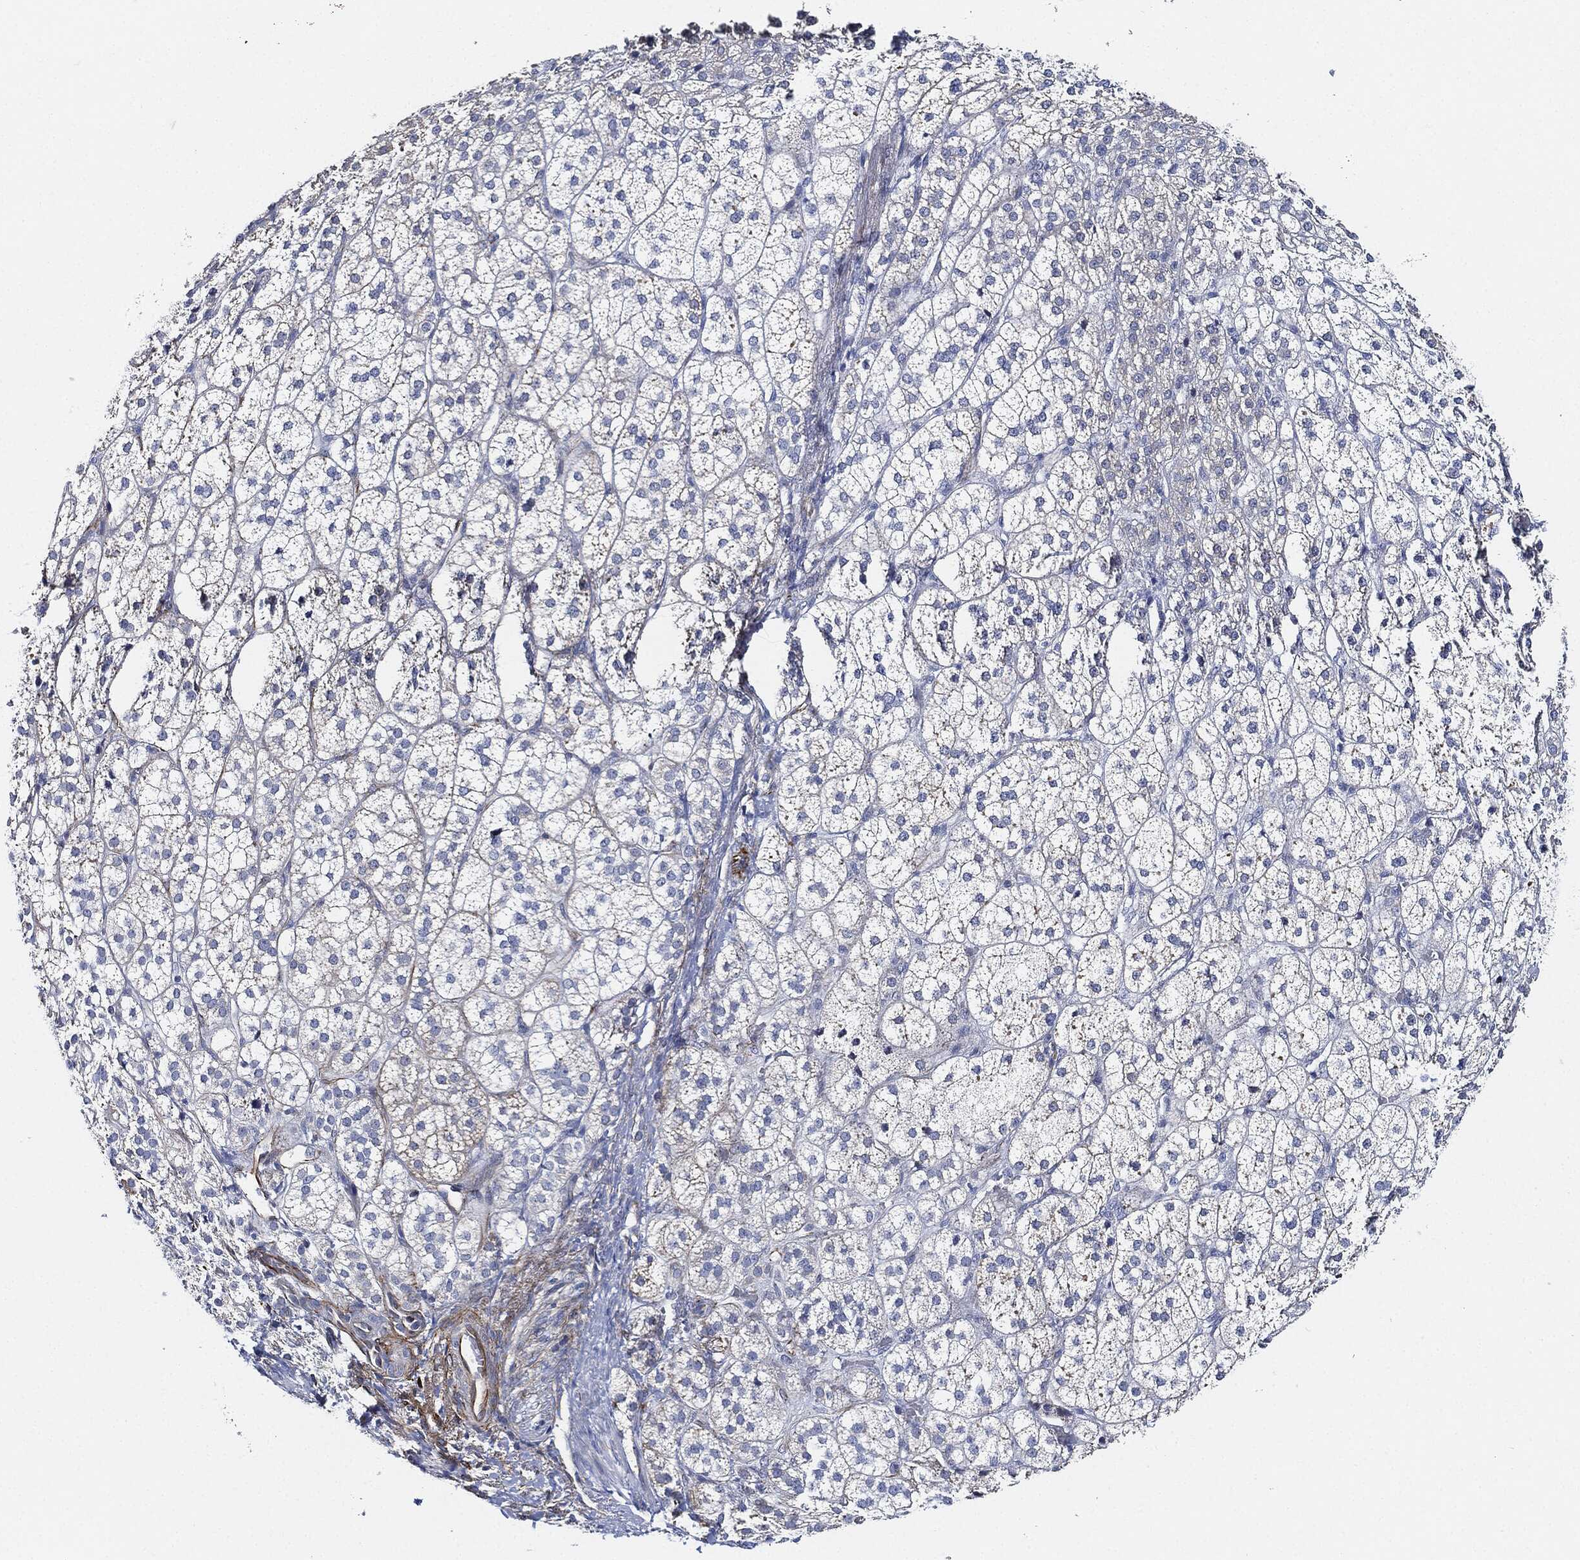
{"staining": {"intensity": "negative", "quantity": "none", "location": "none"}, "tissue": "adrenal gland", "cell_type": "Glandular cells", "image_type": "normal", "snomed": [{"axis": "morphology", "description": "Normal tissue, NOS"}, {"axis": "topography", "description": "Adrenal gland"}], "caption": "Immunohistochemistry of benign adrenal gland reveals no expression in glandular cells.", "gene": "THSD1", "patient": {"sex": "female", "age": 60}}